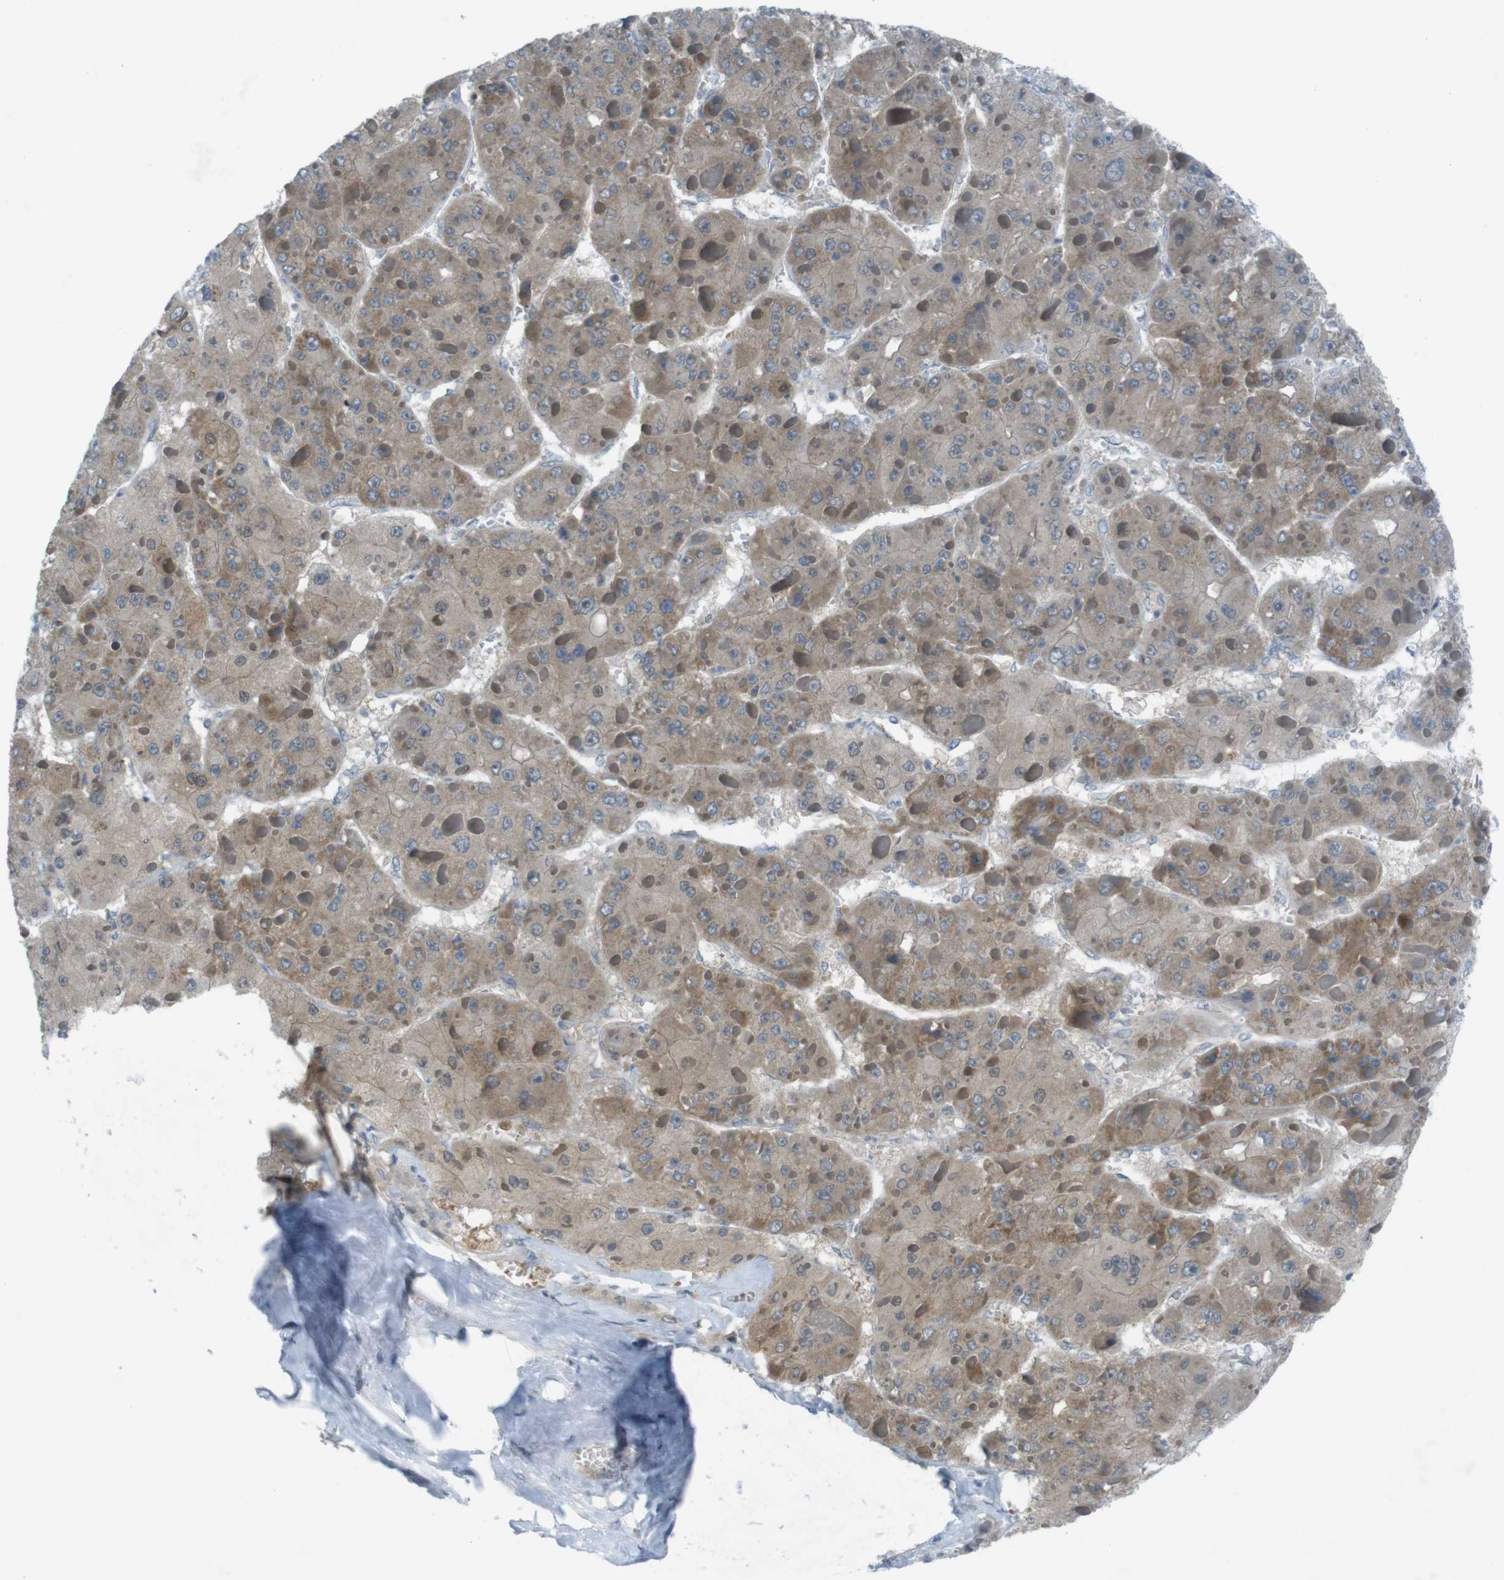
{"staining": {"intensity": "weak", "quantity": ">75%", "location": "cytoplasmic/membranous"}, "tissue": "liver cancer", "cell_type": "Tumor cells", "image_type": "cancer", "snomed": [{"axis": "morphology", "description": "Carcinoma, Hepatocellular, NOS"}, {"axis": "topography", "description": "Liver"}], "caption": "Protein staining of hepatocellular carcinoma (liver) tissue shows weak cytoplasmic/membranous positivity in approximately >75% of tumor cells. (DAB (3,3'-diaminobenzidine) = brown stain, brightfield microscopy at high magnification).", "gene": "ZDHHC20", "patient": {"sex": "female", "age": 73}}